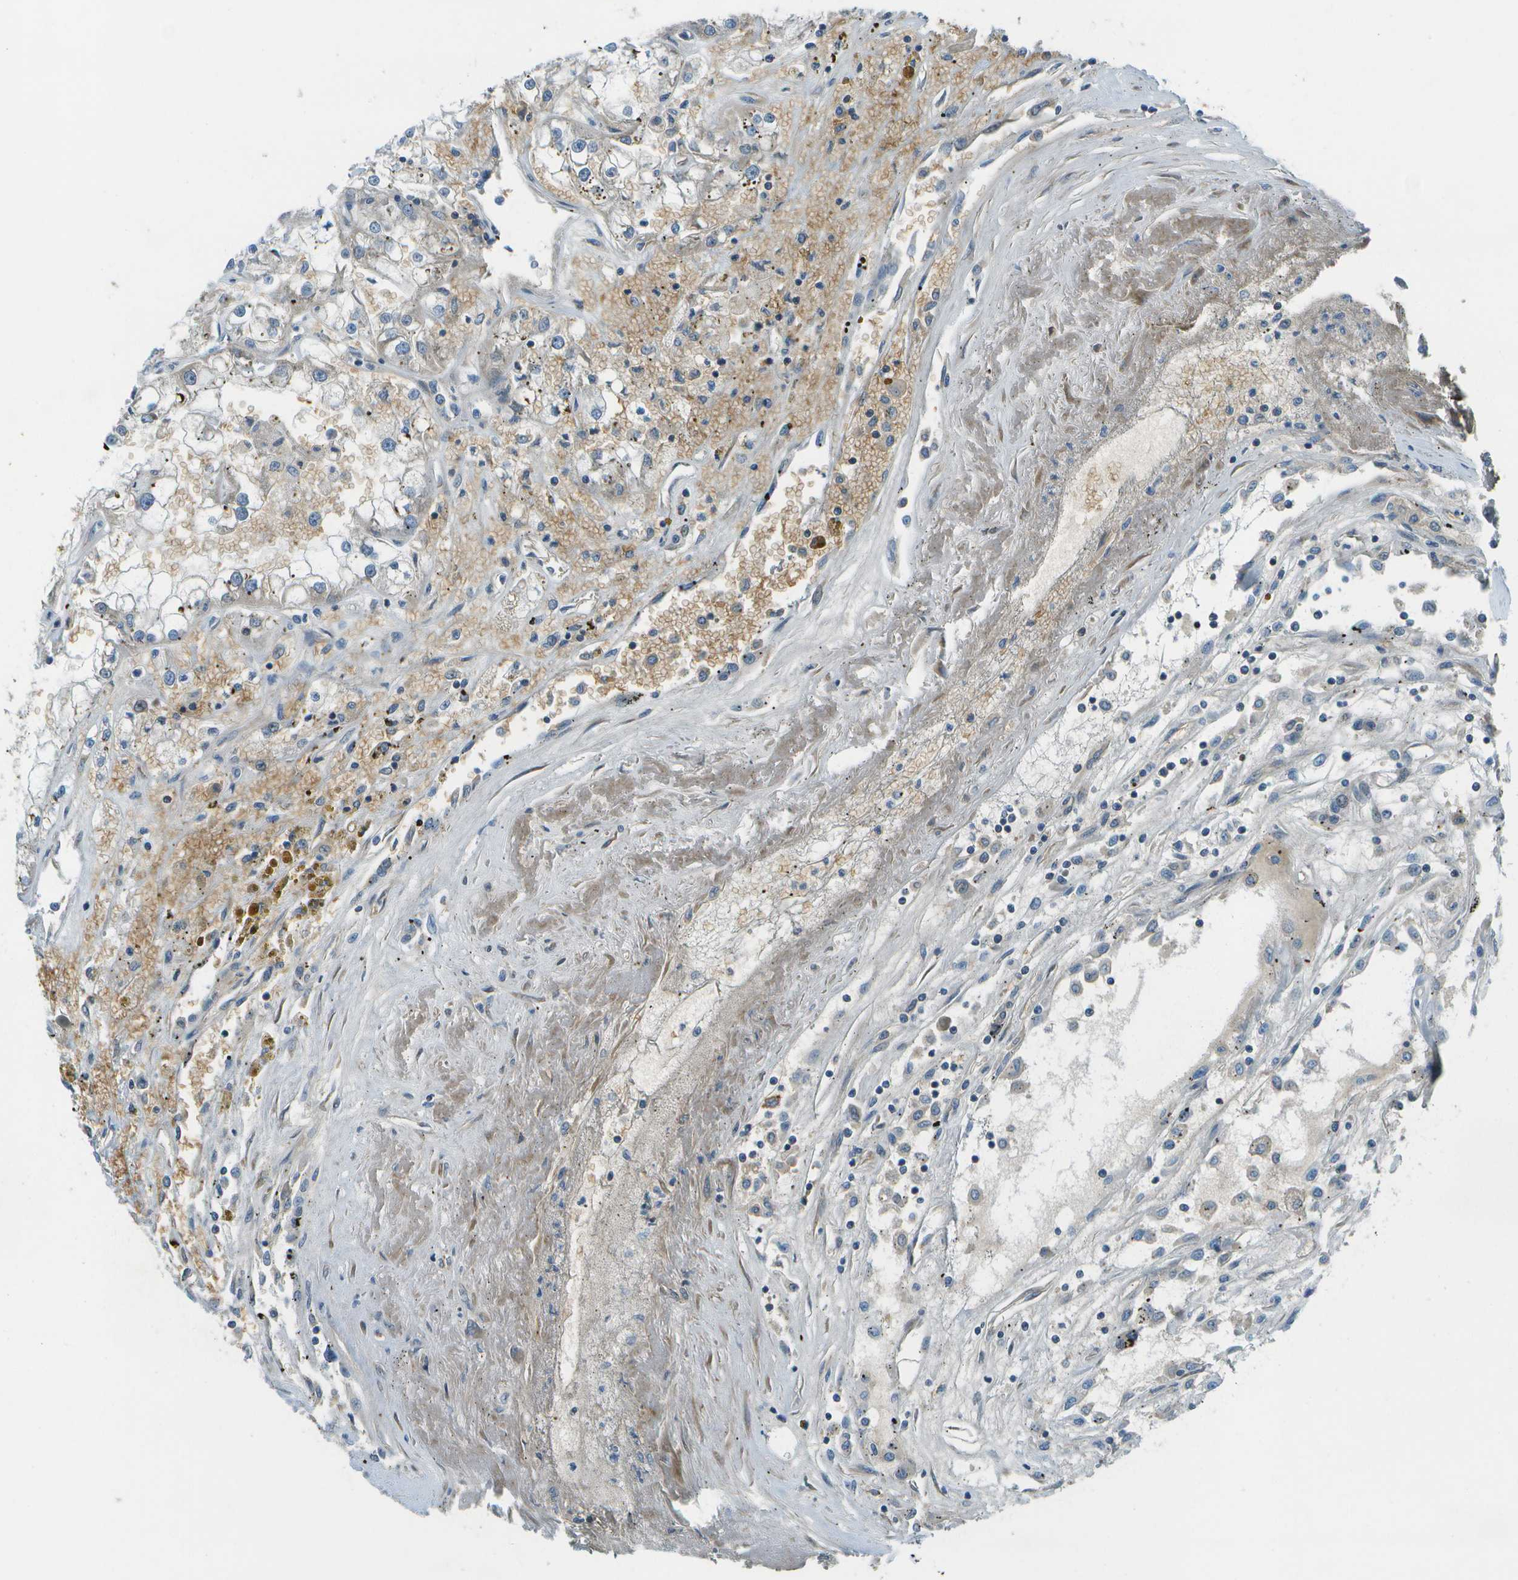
{"staining": {"intensity": "negative", "quantity": "none", "location": "none"}, "tissue": "renal cancer", "cell_type": "Tumor cells", "image_type": "cancer", "snomed": [{"axis": "morphology", "description": "Adenocarcinoma, NOS"}, {"axis": "topography", "description": "Kidney"}], "caption": "The immunohistochemistry photomicrograph has no significant positivity in tumor cells of renal cancer (adenocarcinoma) tissue. (Stains: DAB IHC with hematoxylin counter stain, Microscopy: brightfield microscopy at high magnification).", "gene": "CTIF", "patient": {"sex": "female", "age": 52}}